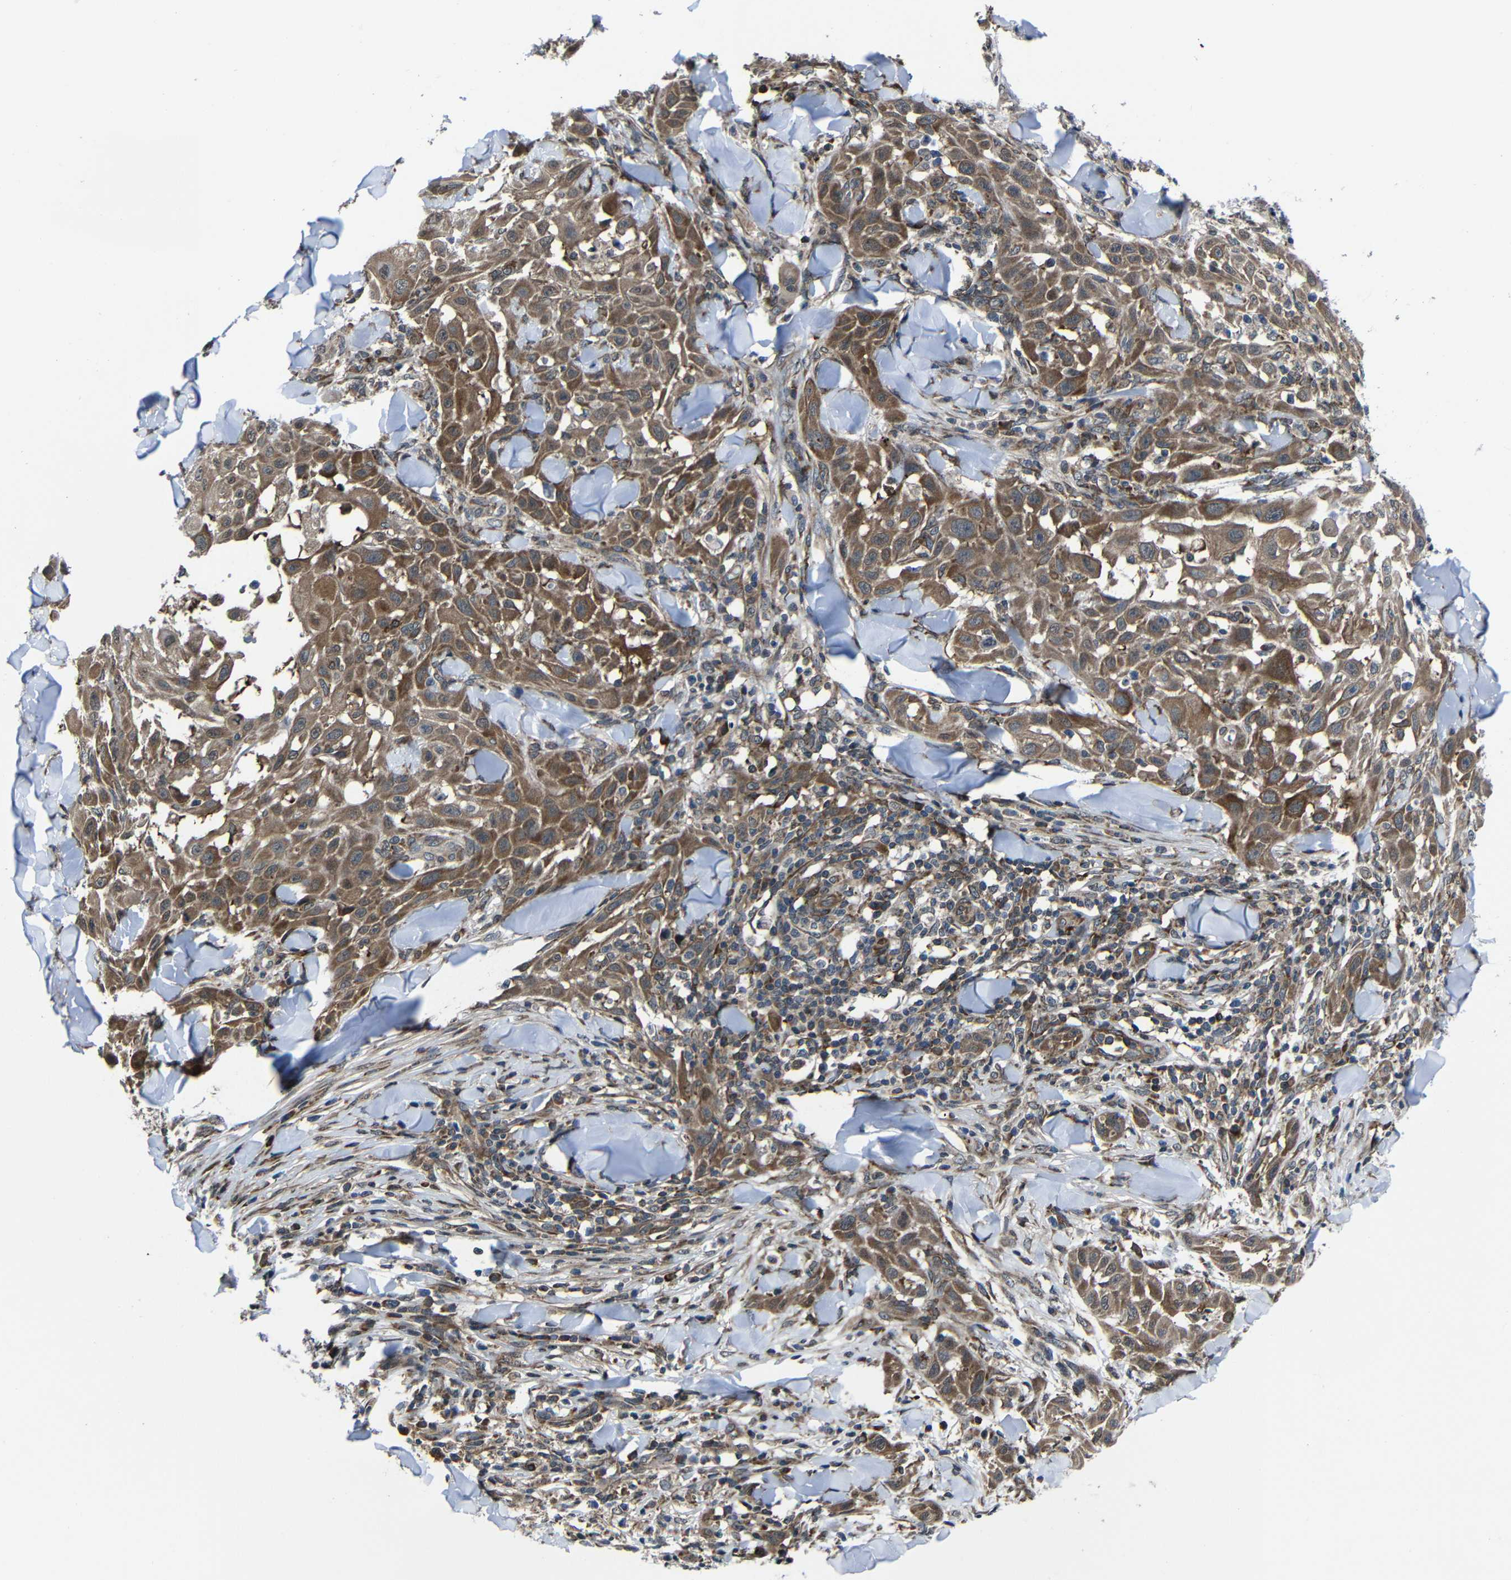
{"staining": {"intensity": "moderate", "quantity": ">75%", "location": "cytoplasmic/membranous"}, "tissue": "skin cancer", "cell_type": "Tumor cells", "image_type": "cancer", "snomed": [{"axis": "morphology", "description": "Squamous cell carcinoma, NOS"}, {"axis": "topography", "description": "Skin"}], "caption": "Brown immunohistochemical staining in human squamous cell carcinoma (skin) reveals moderate cytoplasmic/membranous positivity in about >75% of tumor cells. (Brightfield microscopy of DAB IHC at high magnification).", "gene": "KIAA0513", "patient": {"sex": "male", "age": 24}}